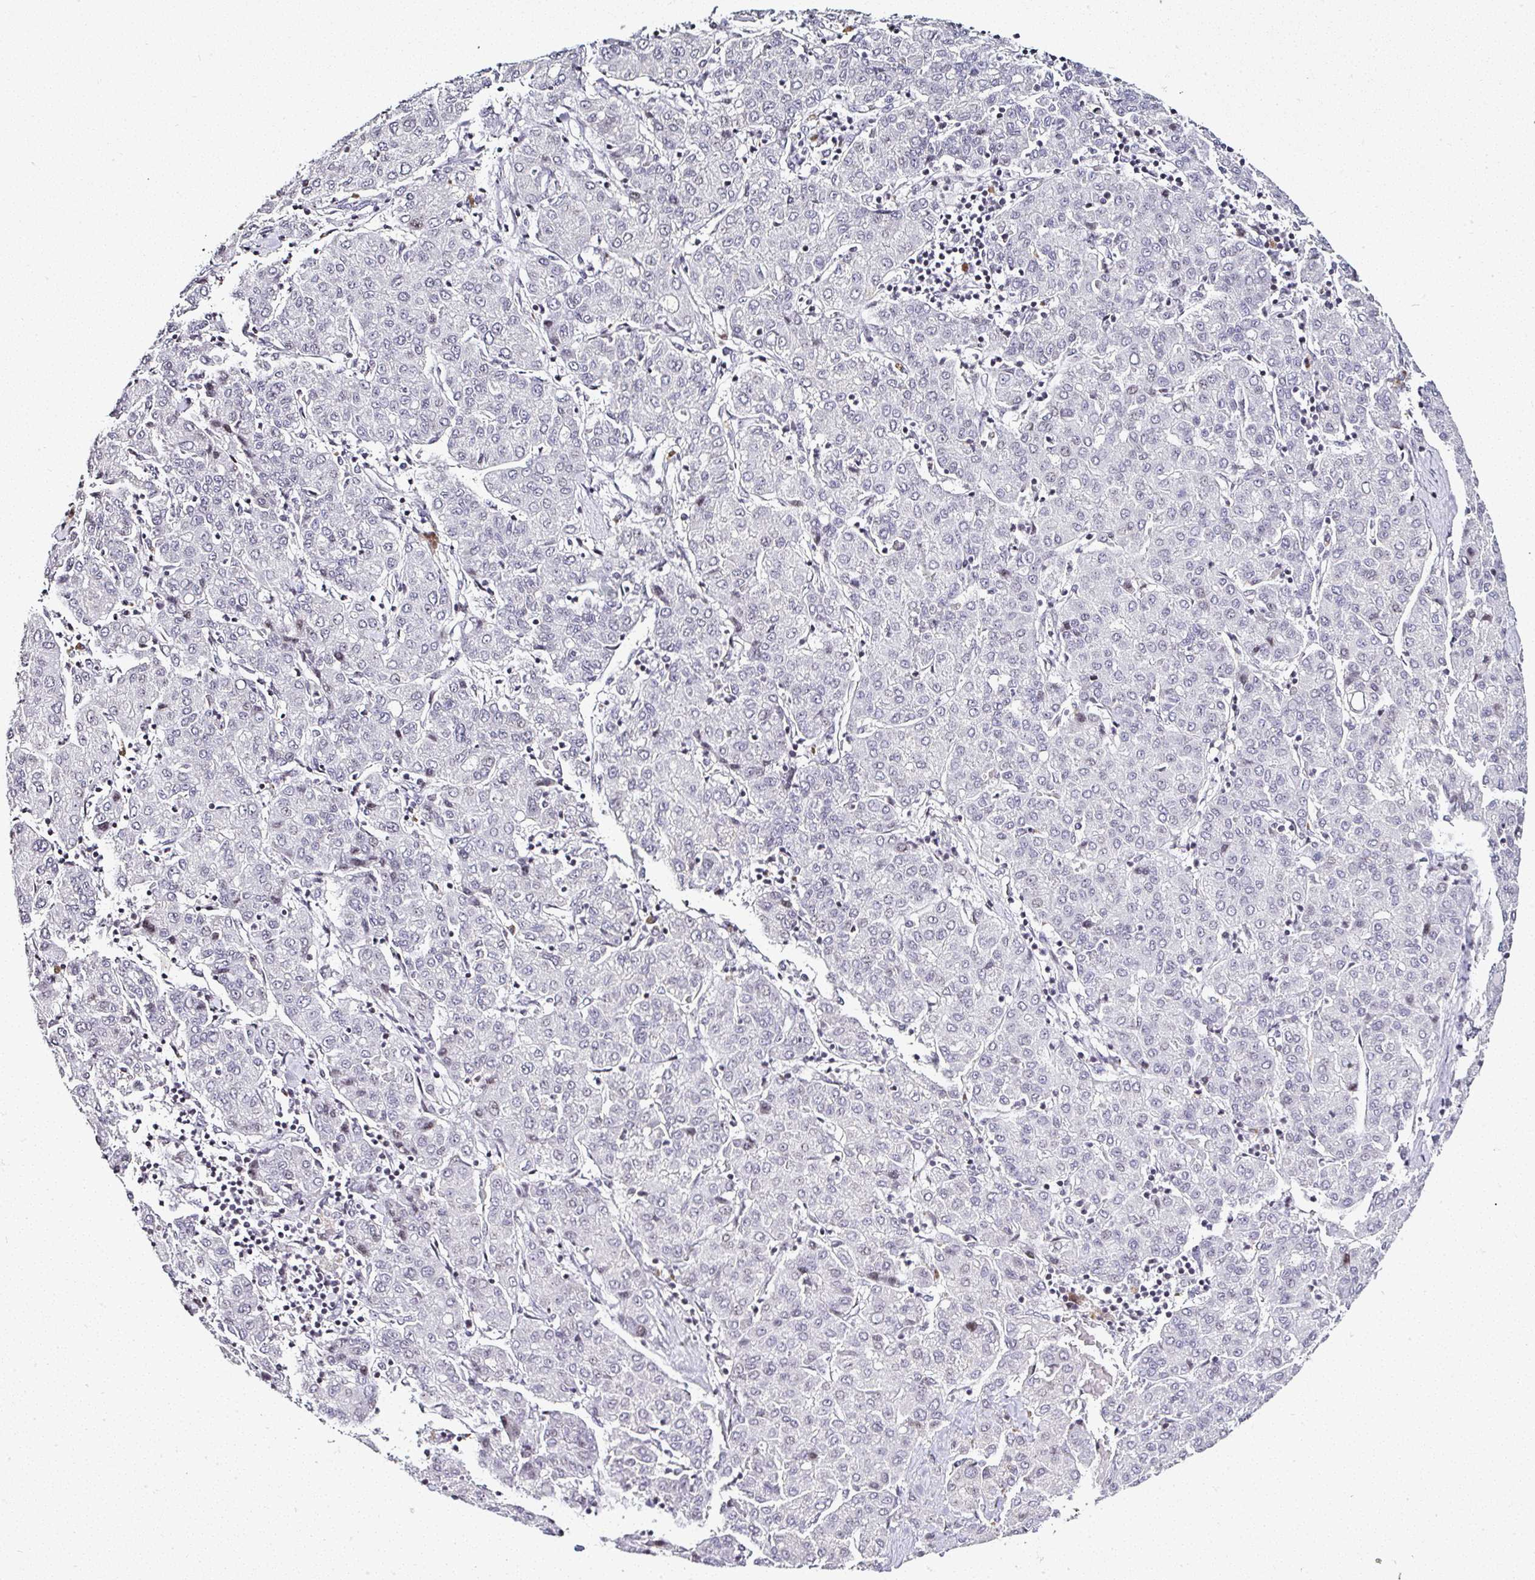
{"staining": {"intensity": "negative", "quantity": "none", "location": "none"}, "tissue": "liver cancer", "cell_type": "Tumor cells", "image_type": "cancer", "snomed": [{"axis": "morphology", "description": "Carcinoma, Hepatocellular, NOS"}, {"axis": "topography", "description": "Liver"}], "caption": "IHC photomicrograph of liver cancer (hepatocellular carcinoma) stained for a protein (brown), which exhibits no positivity in tumor cells. (DAB (3,3'-diaminobenzidine) IHC, high magnification).", "gene": "SERPINB3", "patient": {"sex": "male", "age": 65}}